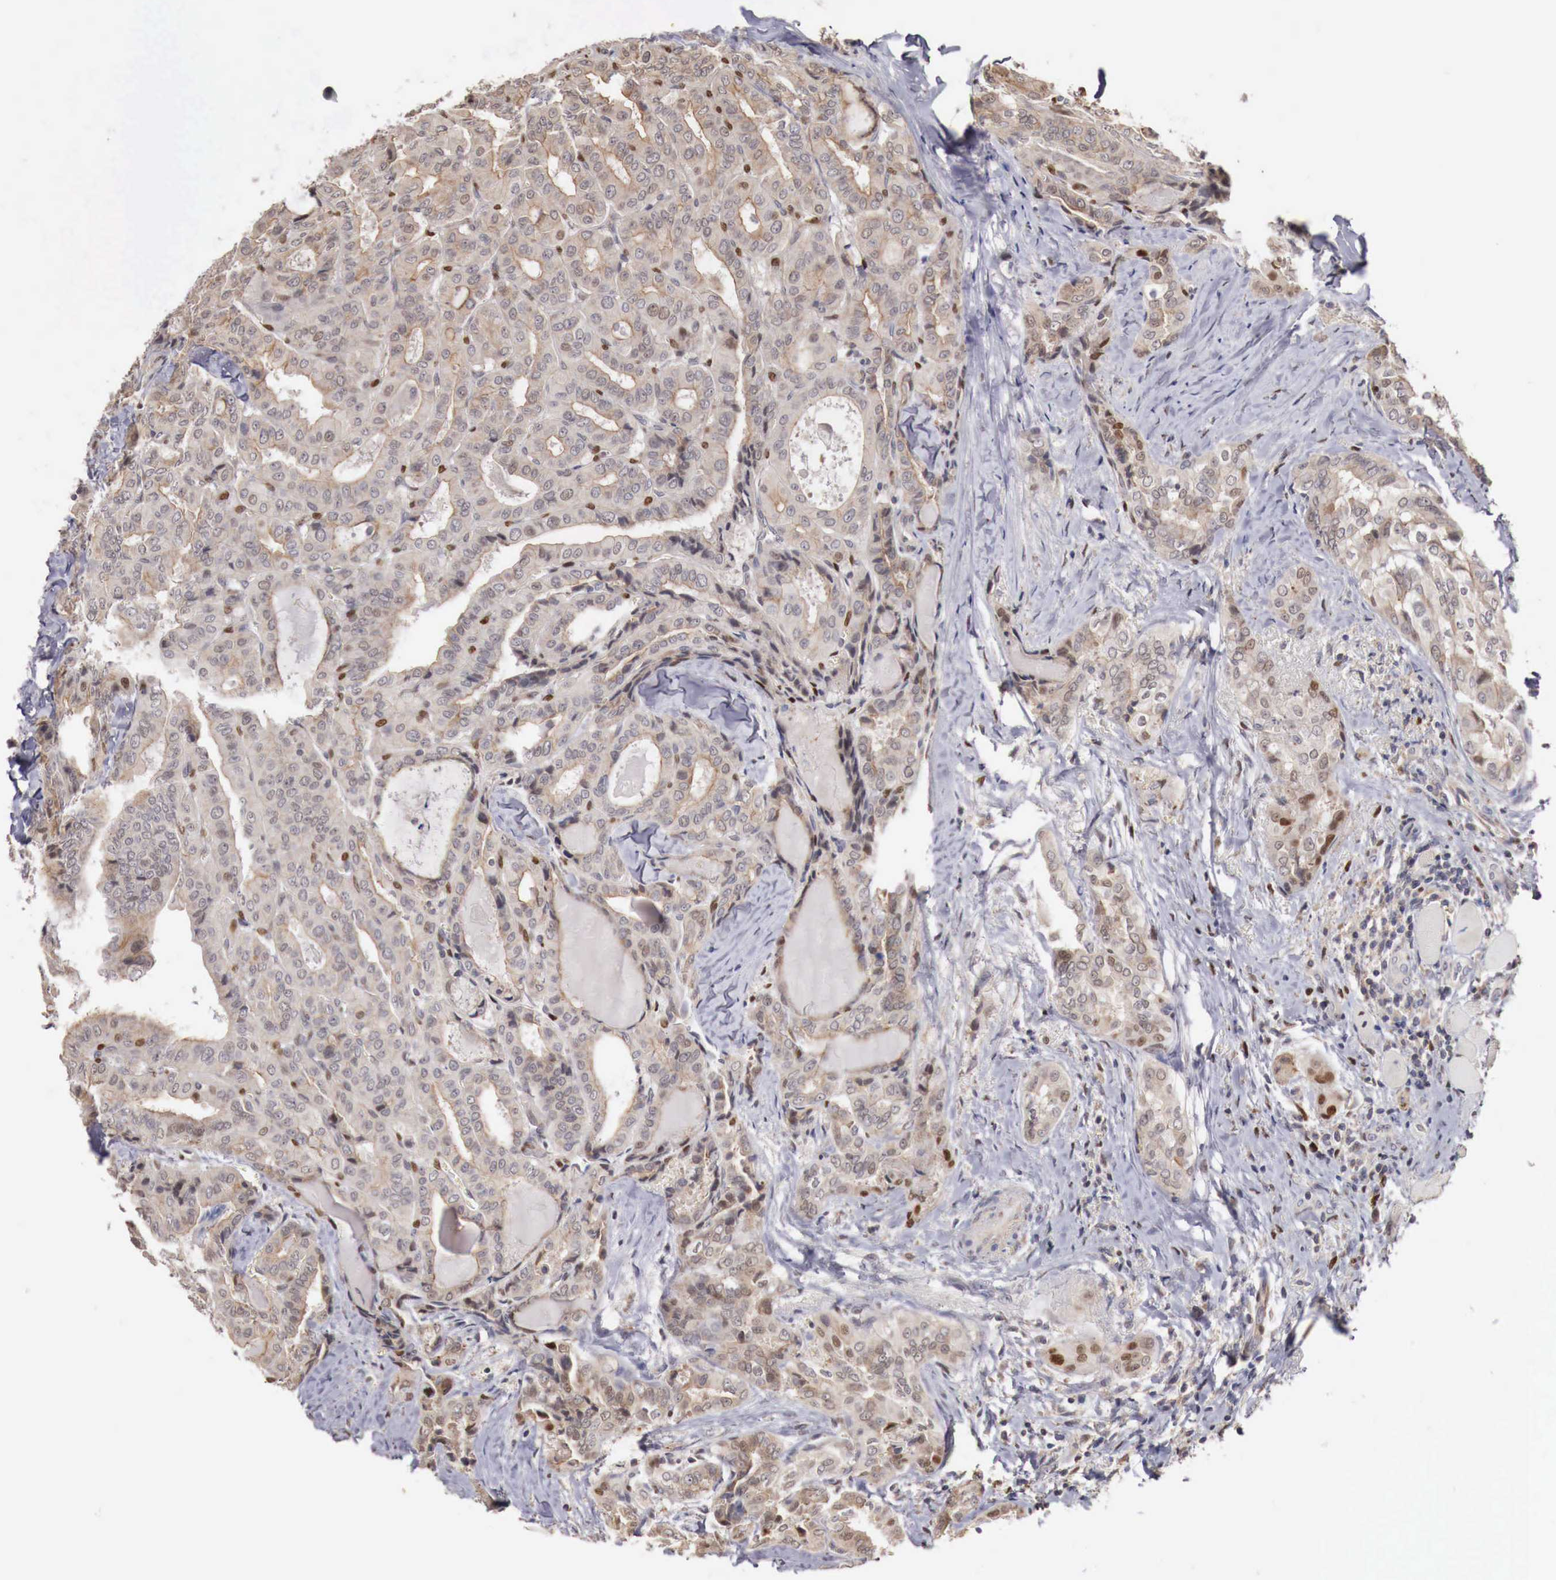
{"staining": {"intensity": "weak", "quantity": "<25%", "location": "cytoplasmic/membranous"}, "tissue": "thyroid cancer", "cell_type": "Tumor cells", "image_type": "cancer", "snomed": [{"axis": "morphology", "description": "Papillary adenocarcinoma, NOS"}, {"axis": "topography", "description": "Thyroid gland"}], "caption": "Thyroid papillary adenocarcinoma was stained to show a protein in brown. There is no significant positivity in tumor cells.", "gene": "KHDRBS2", "patient": {"sex": "female", "age": 71}}